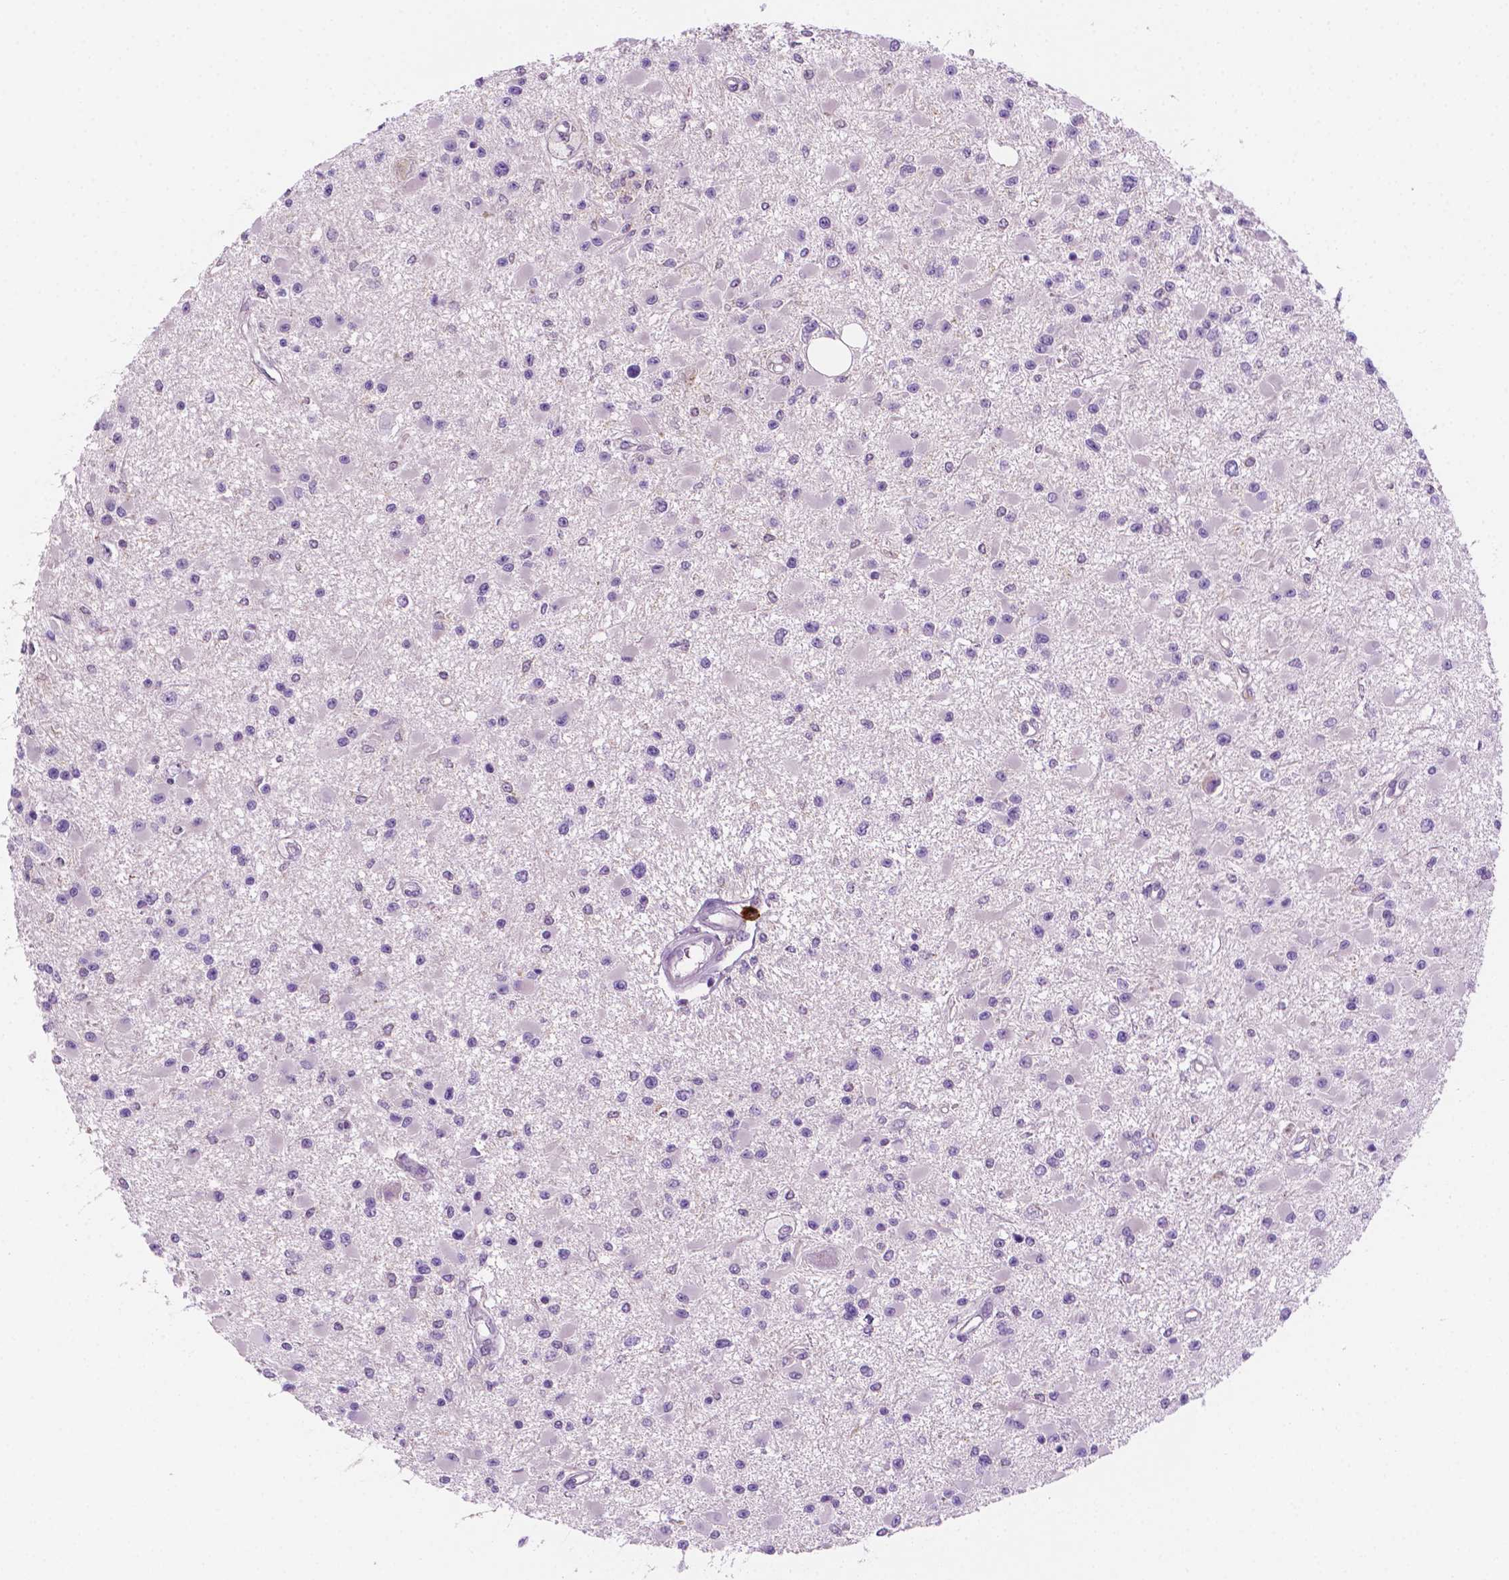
{"staining": {"intensity": "negative", "quantity": "none", "location": "none"}, "tissue": "glioma", "cell_type": "Tumor cells", "image_type": "cancer", "snomed": [{"axis": "morphology", "description": "Glioma, malignant, High grade"}, {"axis": "topography", "description": "Brain"}], "caption": "Tumor cells are negative for protein expression in human malignant glioma (high-grade).", "gene": "EPPK1", "patient": {"sex": "male", "age": 54}}